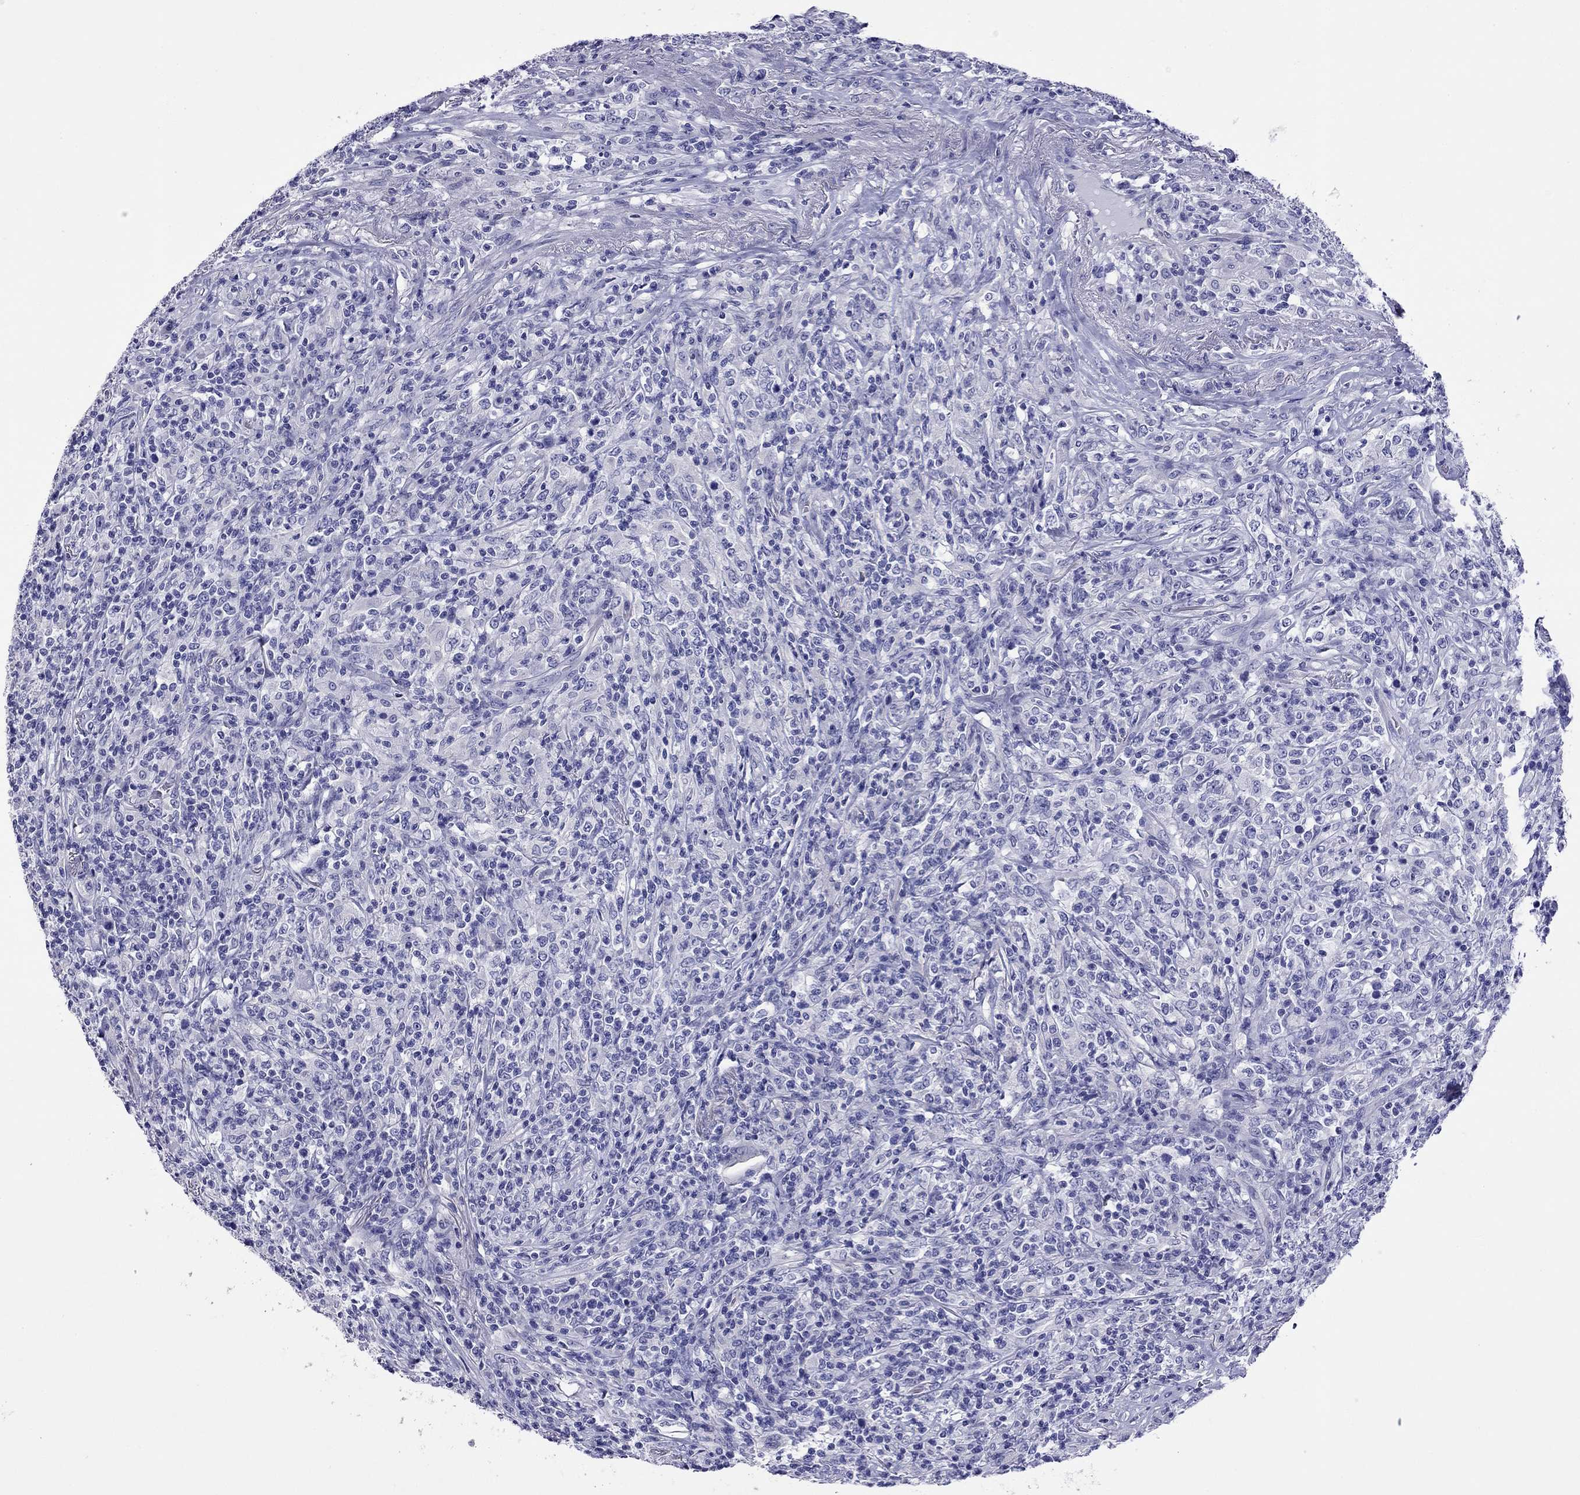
{"staining": {"intensity": "negative", "quantity": "none", "location": "none"}, "tissue": "lymphoma", "cell_type": "Tumor cells", "image_type": "cancer", "snomed": [{"axis": "morphology", "description": "Malignant lymphoma, non-Hodgkin's type, High grade"}, {"axis": "topography", "description": "Lung"}], "caption": "Immunohistochemistry image of neoplastic tissue: malignant lymphoma, non-Hodgkin's type (high-grade) stained with DAB reveals no significant protein positivity in tumor cells. (Brightfield microscopy of DAB IHC at high magnification).", "gene": "KIAA2012", "patient": {"sex": "male", "age": 79}}